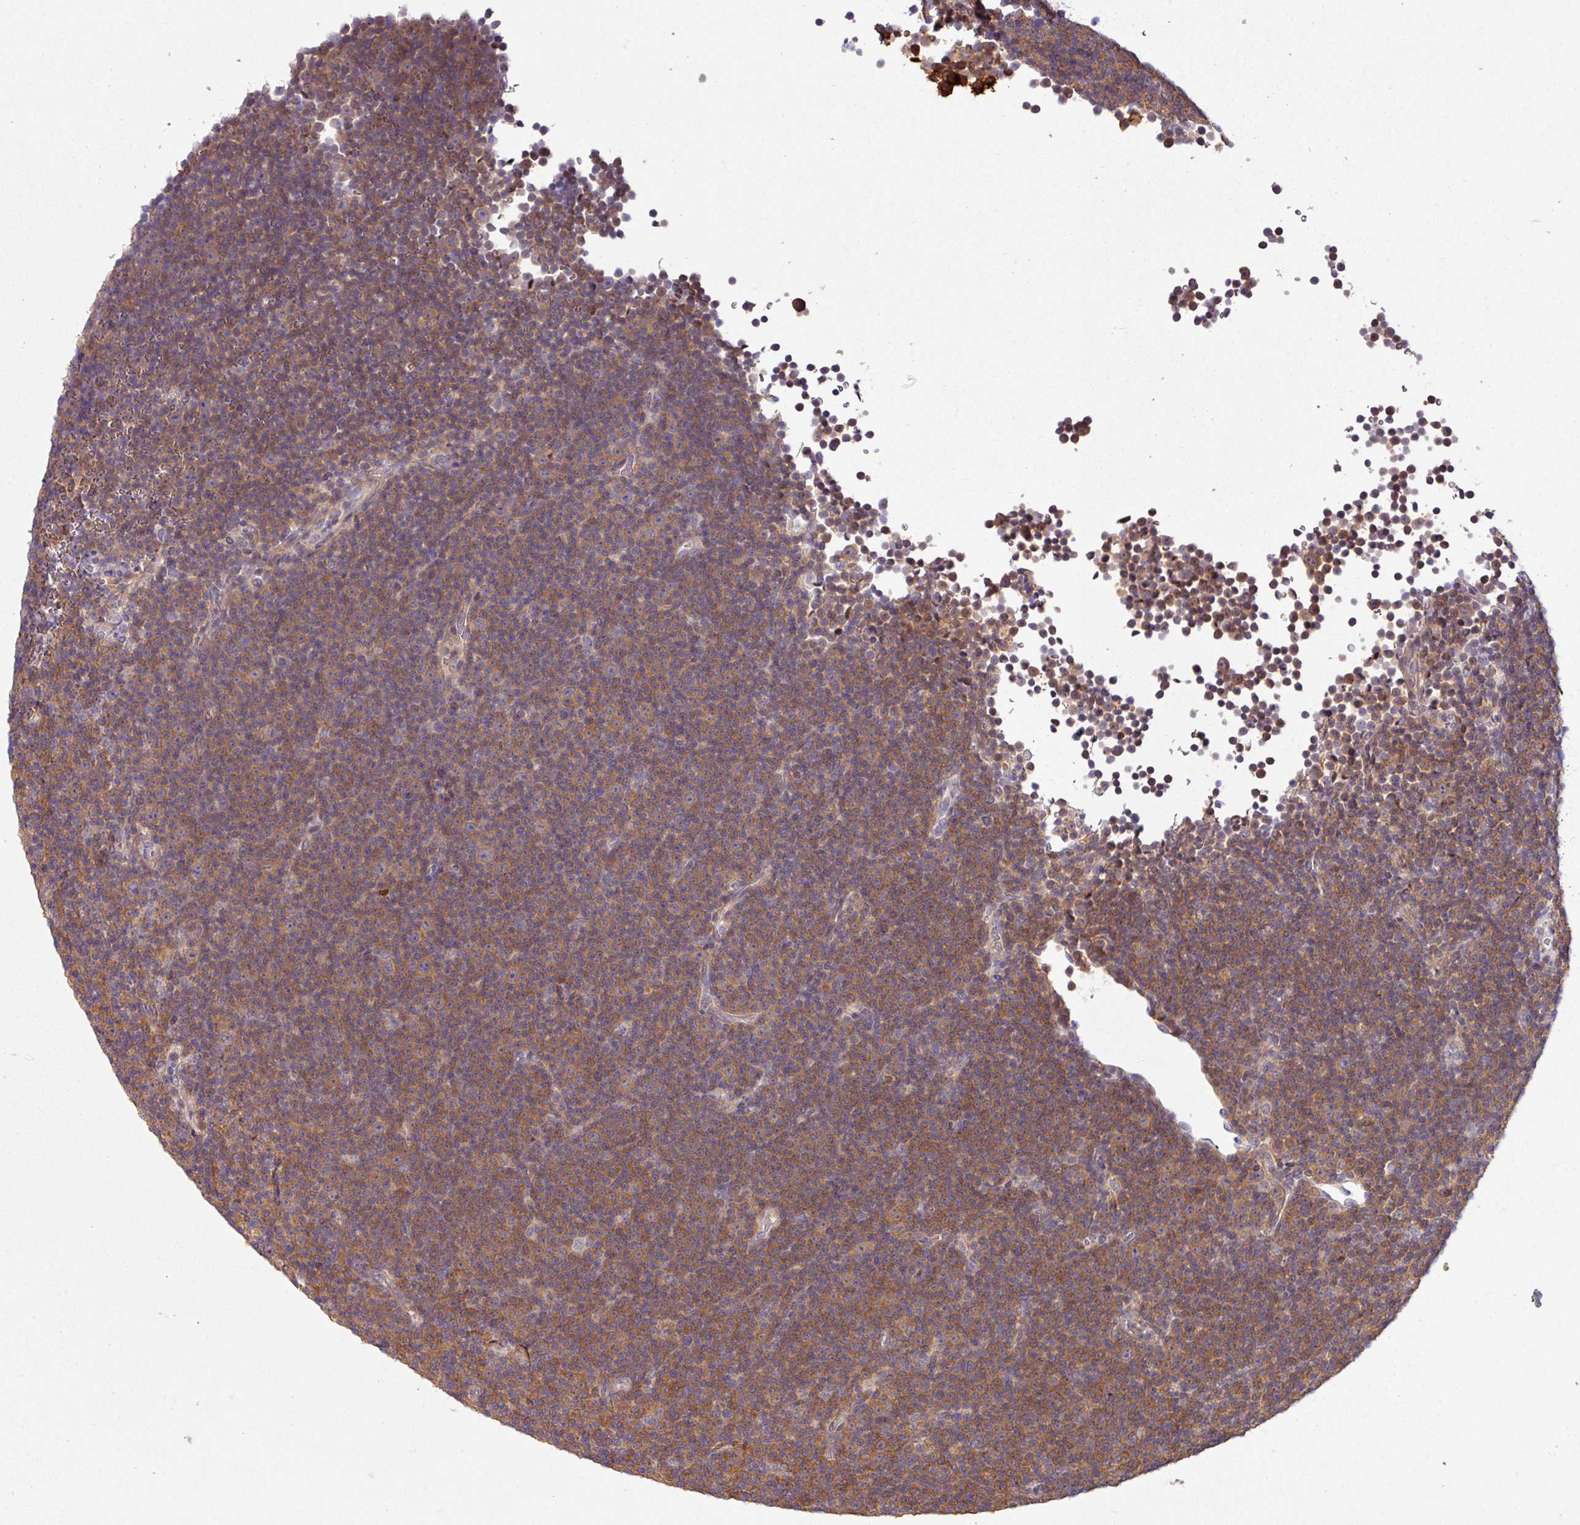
{"staining": {"intensity": "moderate", "quantity": ">75%", "location": "cytoplasmic/membranous"}, "tissue": "lymphoma", "cell_type": "Tumor cells", "image_type": "cancer", "snomed": [{"axis": "morphology", "description": "Malignant lymphoma, non-Hodgkin's type, Low grade"}, {"axis": "topography", "description": "Lymph node"}], "caption": "Tumor cells exhibit medium levels of moderate cytoplasmic/membranous positivity in approximately >75% of cells in human lymphoma.", "gene": "SLAMF6", "patient": {"sex": "female", "age": 67}}